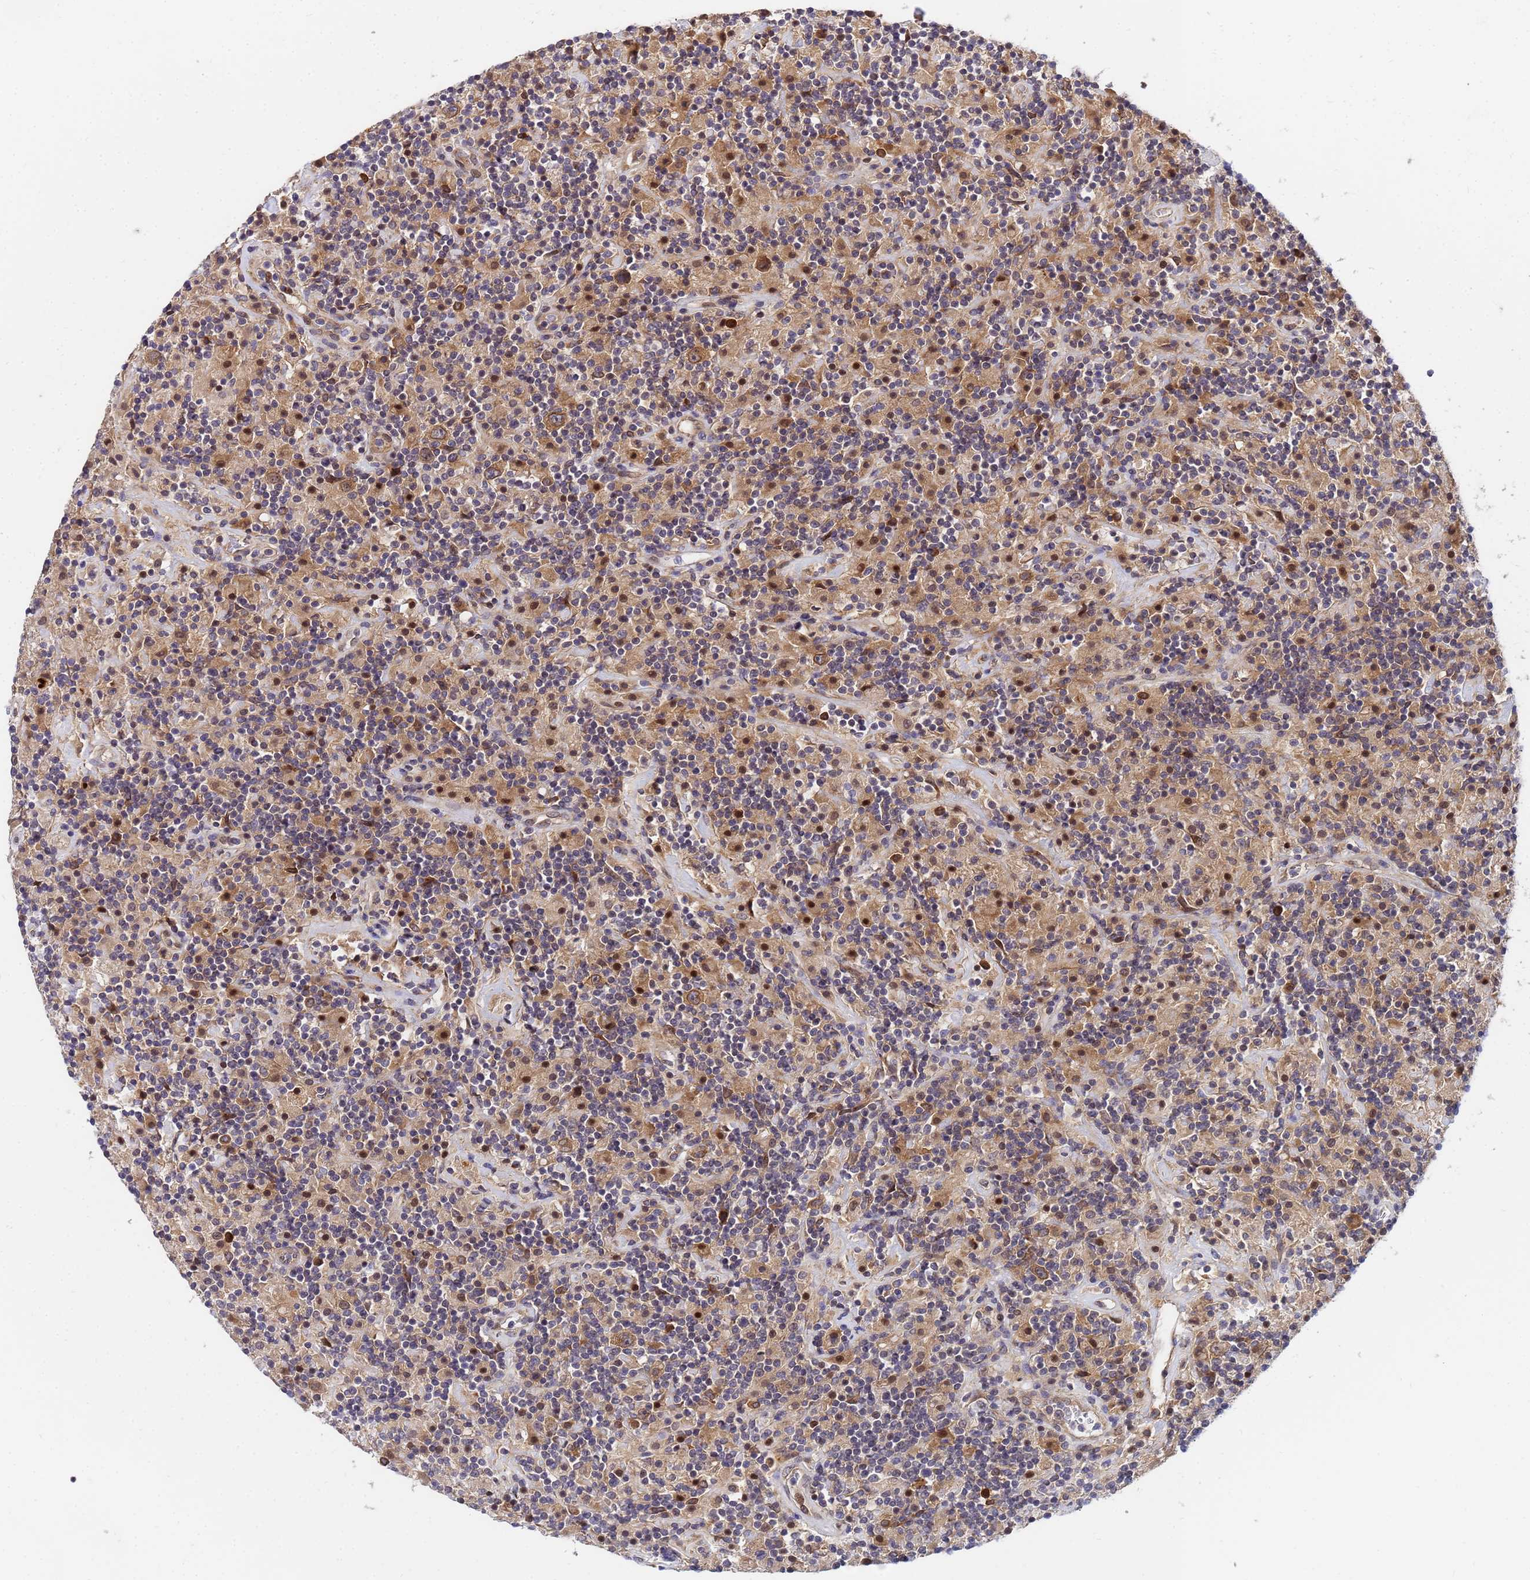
{"staining": {"intensity": "moderate", "quantity": ">75%", "location": "cytoplasmic/membranous"}, "tissue": "lymphoma", "cell_type": "Tumor cells", "image_type": "cancer", "snomed": [{"axis": "morphology", "description": "Hodgkin's disease, NOS"}, {"axis": "topography", "description": "Lymph node"}], "caption": "Immunohistochemistry of human Hodgkin's disease demonstrates medium levels of moderate cytoplasmic/membranous positivity in approximately >75% of tumor cells. (Brightfield microscopy of DAB IHC at high magnification).", "gene": "UNC93B1", "patient": {"sex": "male", "age": 70}}